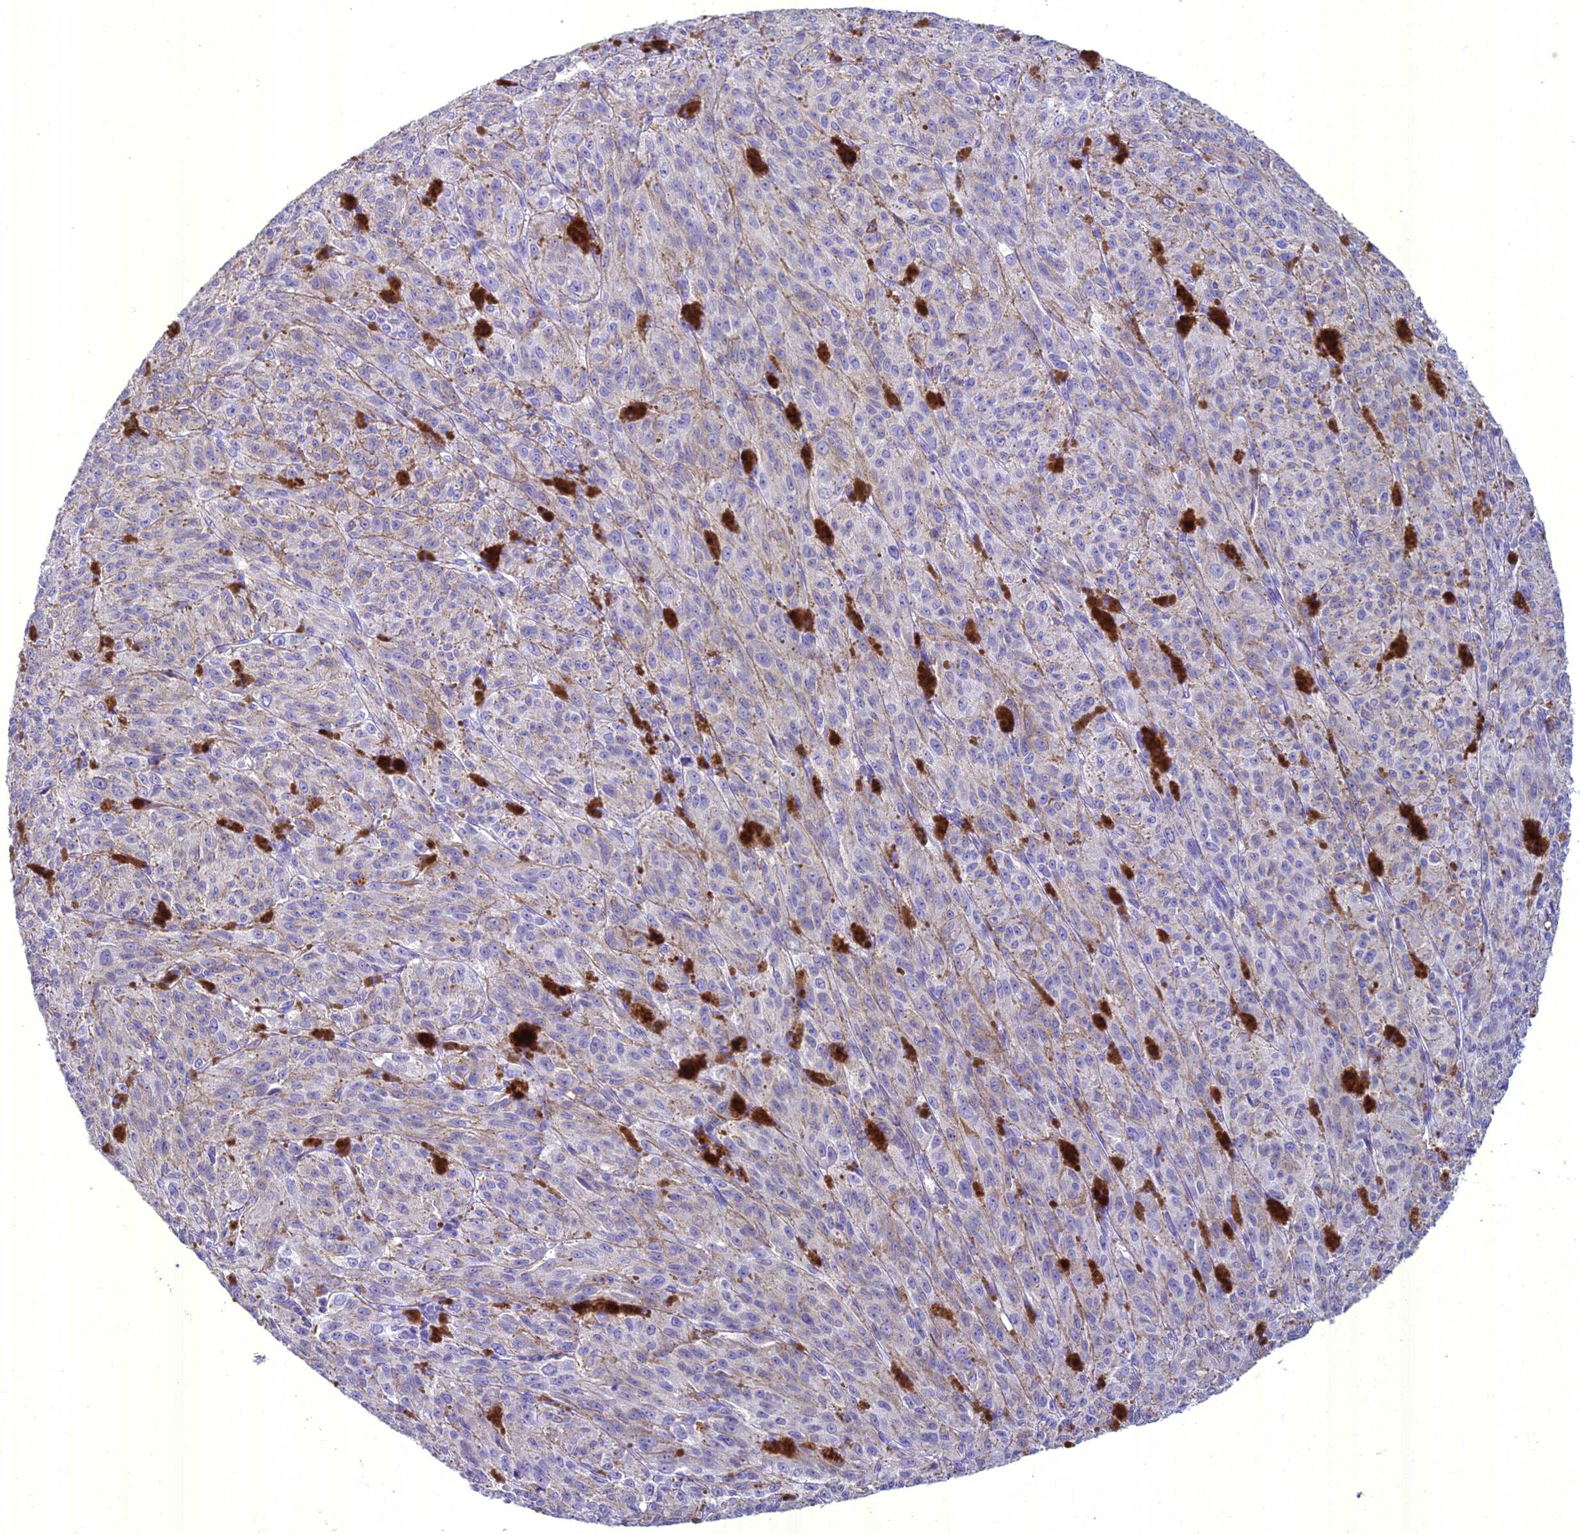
{"staining": {"intensity": "negative", "quantity": "none", "location": "none"}, "tissue": "melanoma", "cell_type": "Tumor cells", "image_type": "cancer", "snomed": [{"axis": "morphology", "description": "Malignant melanoma, NOS"}, {"axis": "topography", "description": "Skin"}], "caption": "Immunohistochemistry (IHC) of human malignant melanoma demonstrates no expression in tumor cells.", "gene": "UNC80", "patient": {"sex": "female", "age": 52}}